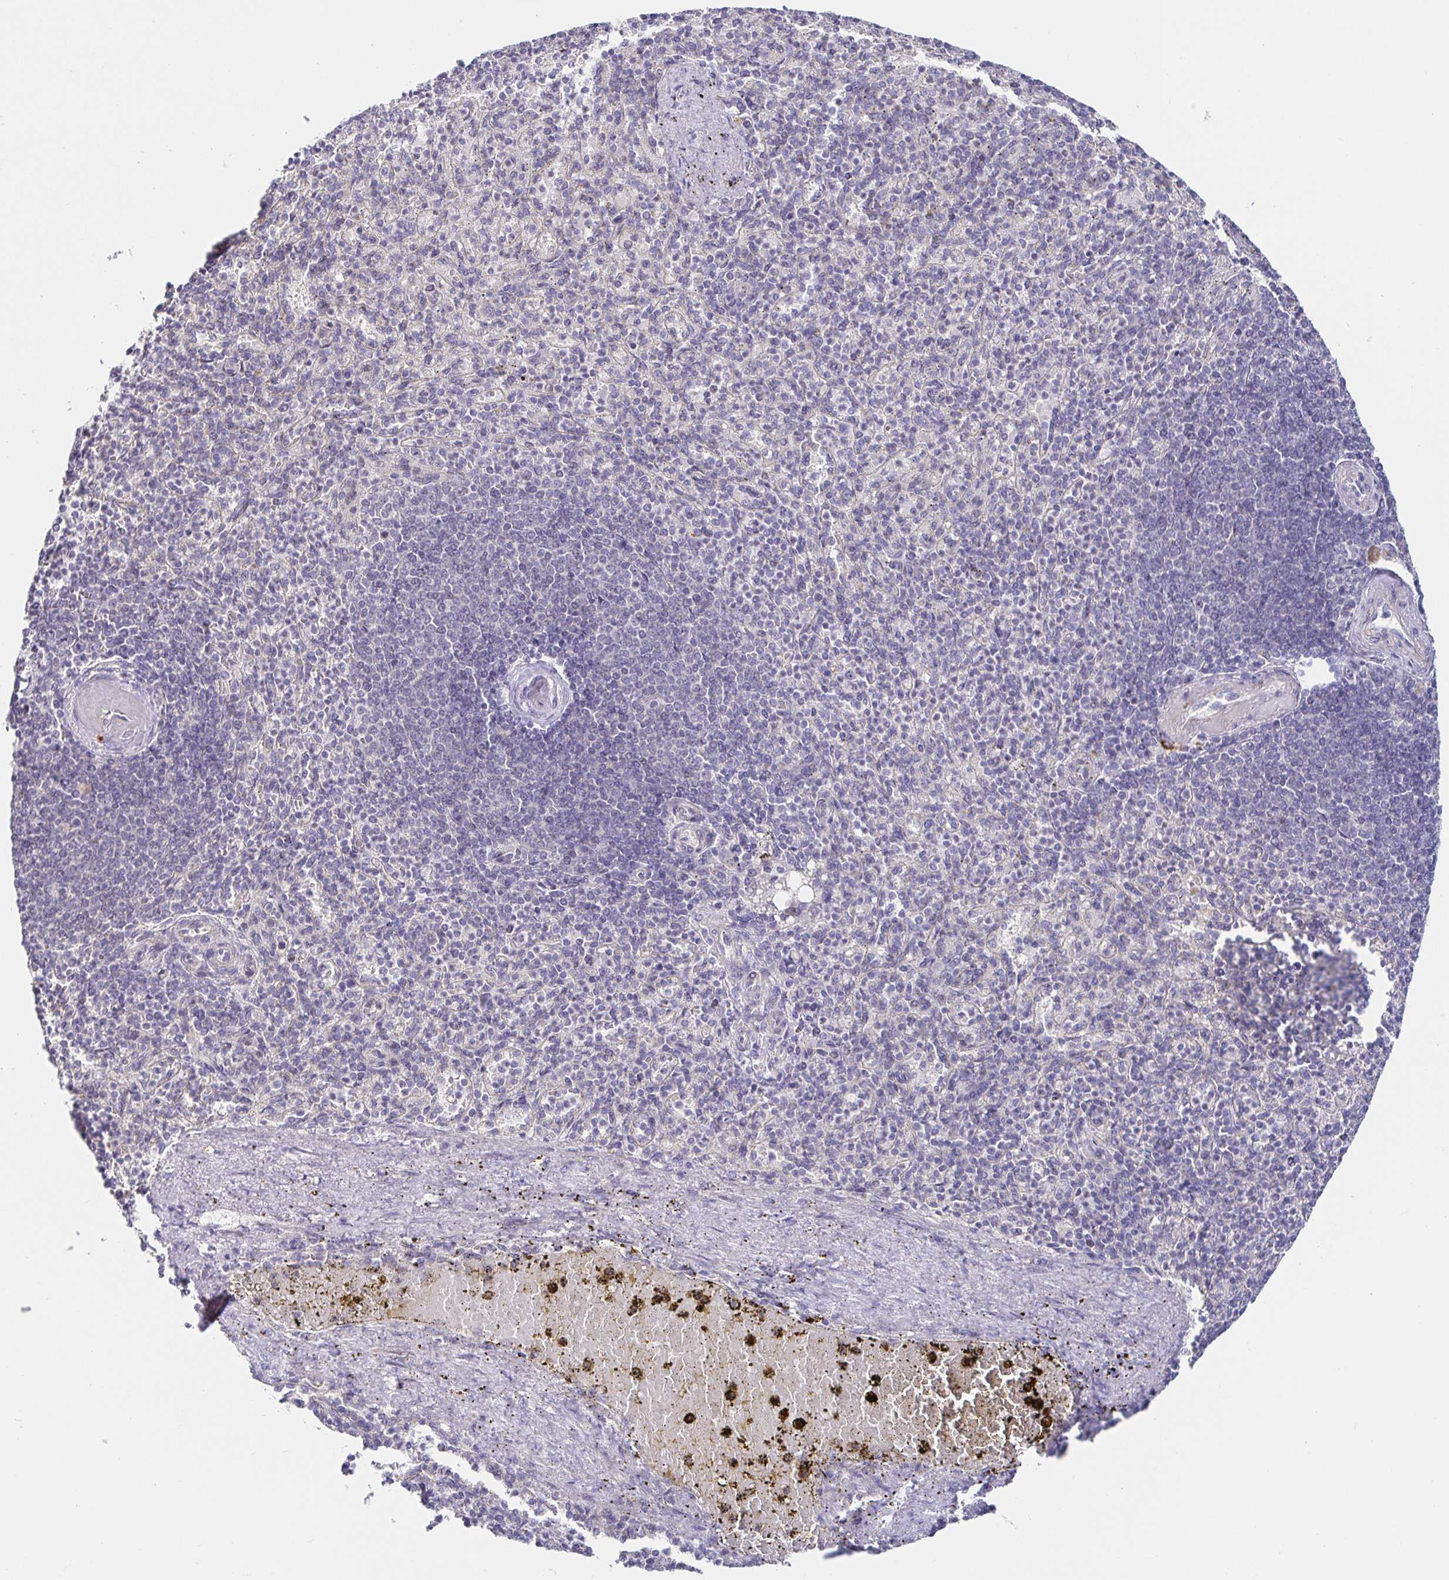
{"staining": {"intensity": "negative", "quantity": "none", "location": "none"}, "tissue": "spleen", "cell_type": "Cells in red pulp", "image_type": "normal", "snomed": [{"axis": "morphology", "description": "Normal tissue, NOS"}, {"axis": "topography", "description": "Spleen"}], "caption": "Immunohistochemistry (IHC) photomicrograph of unremarkable spleen: human spleen stained with DAB (3,3'-diaminobenzidine) reveals no significant protein expression in cells in red pulp.", "gene": "CIT", "patient": {"sex": "female", "age": 74}}